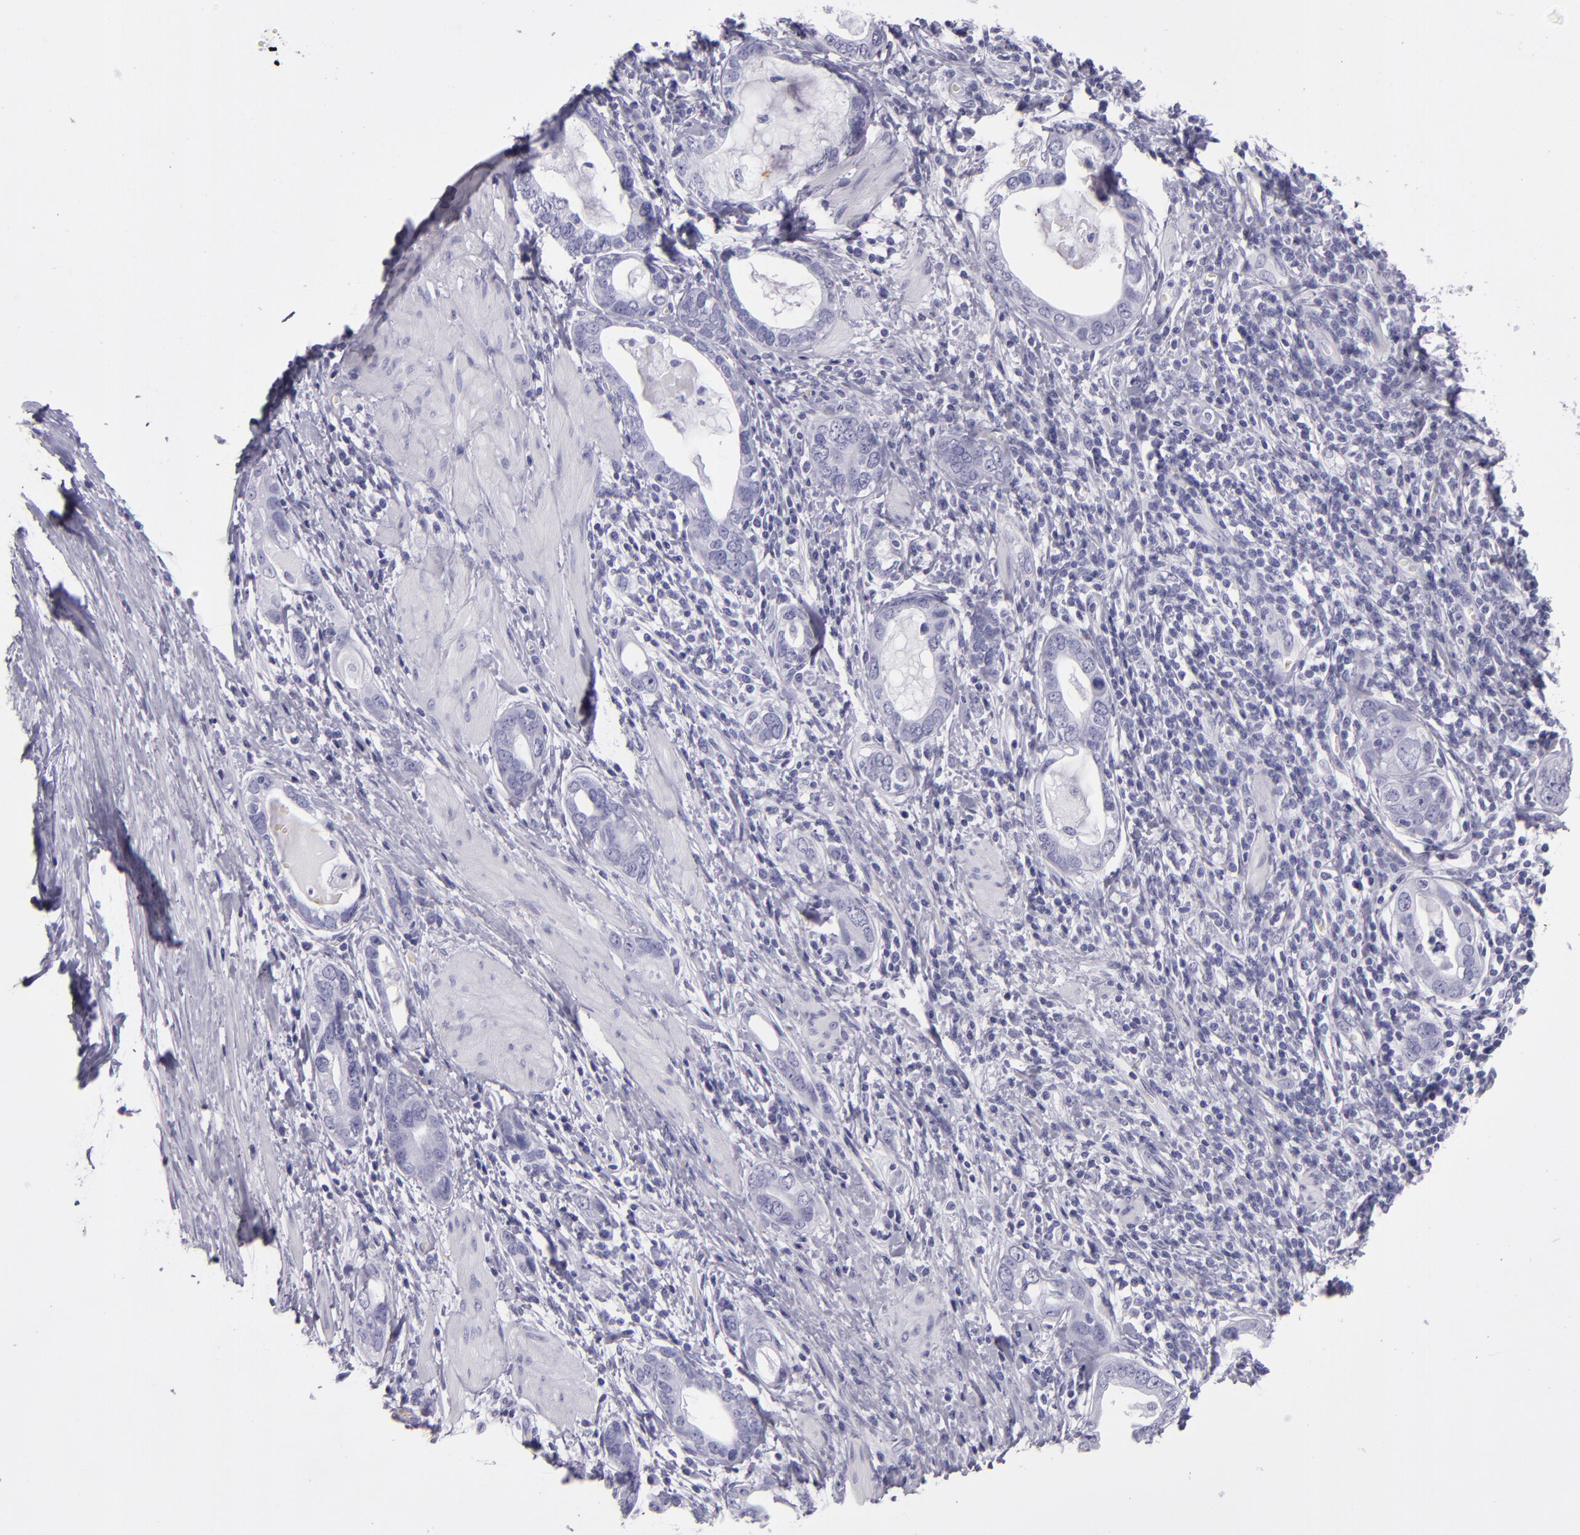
{"staining": {"intensity": "negative", "quantity": "none", "location": "none"}, "tissue": "stomach cancer", "cell_type": "Tumor cells", "image_type": "cancer", "snomed": [{"axis": "morphology", "description": "Adenocarcinoma, NOS"}, {"axis": "topography", "description": "Stomach, lower"}], "caption": "Immunohistochemical staining of human stomach cancer (adenocarcinoma) shows no significant positivity in tumor cells.", "gene": "CR2", "patient": {"sex": "female", "age": 93}}